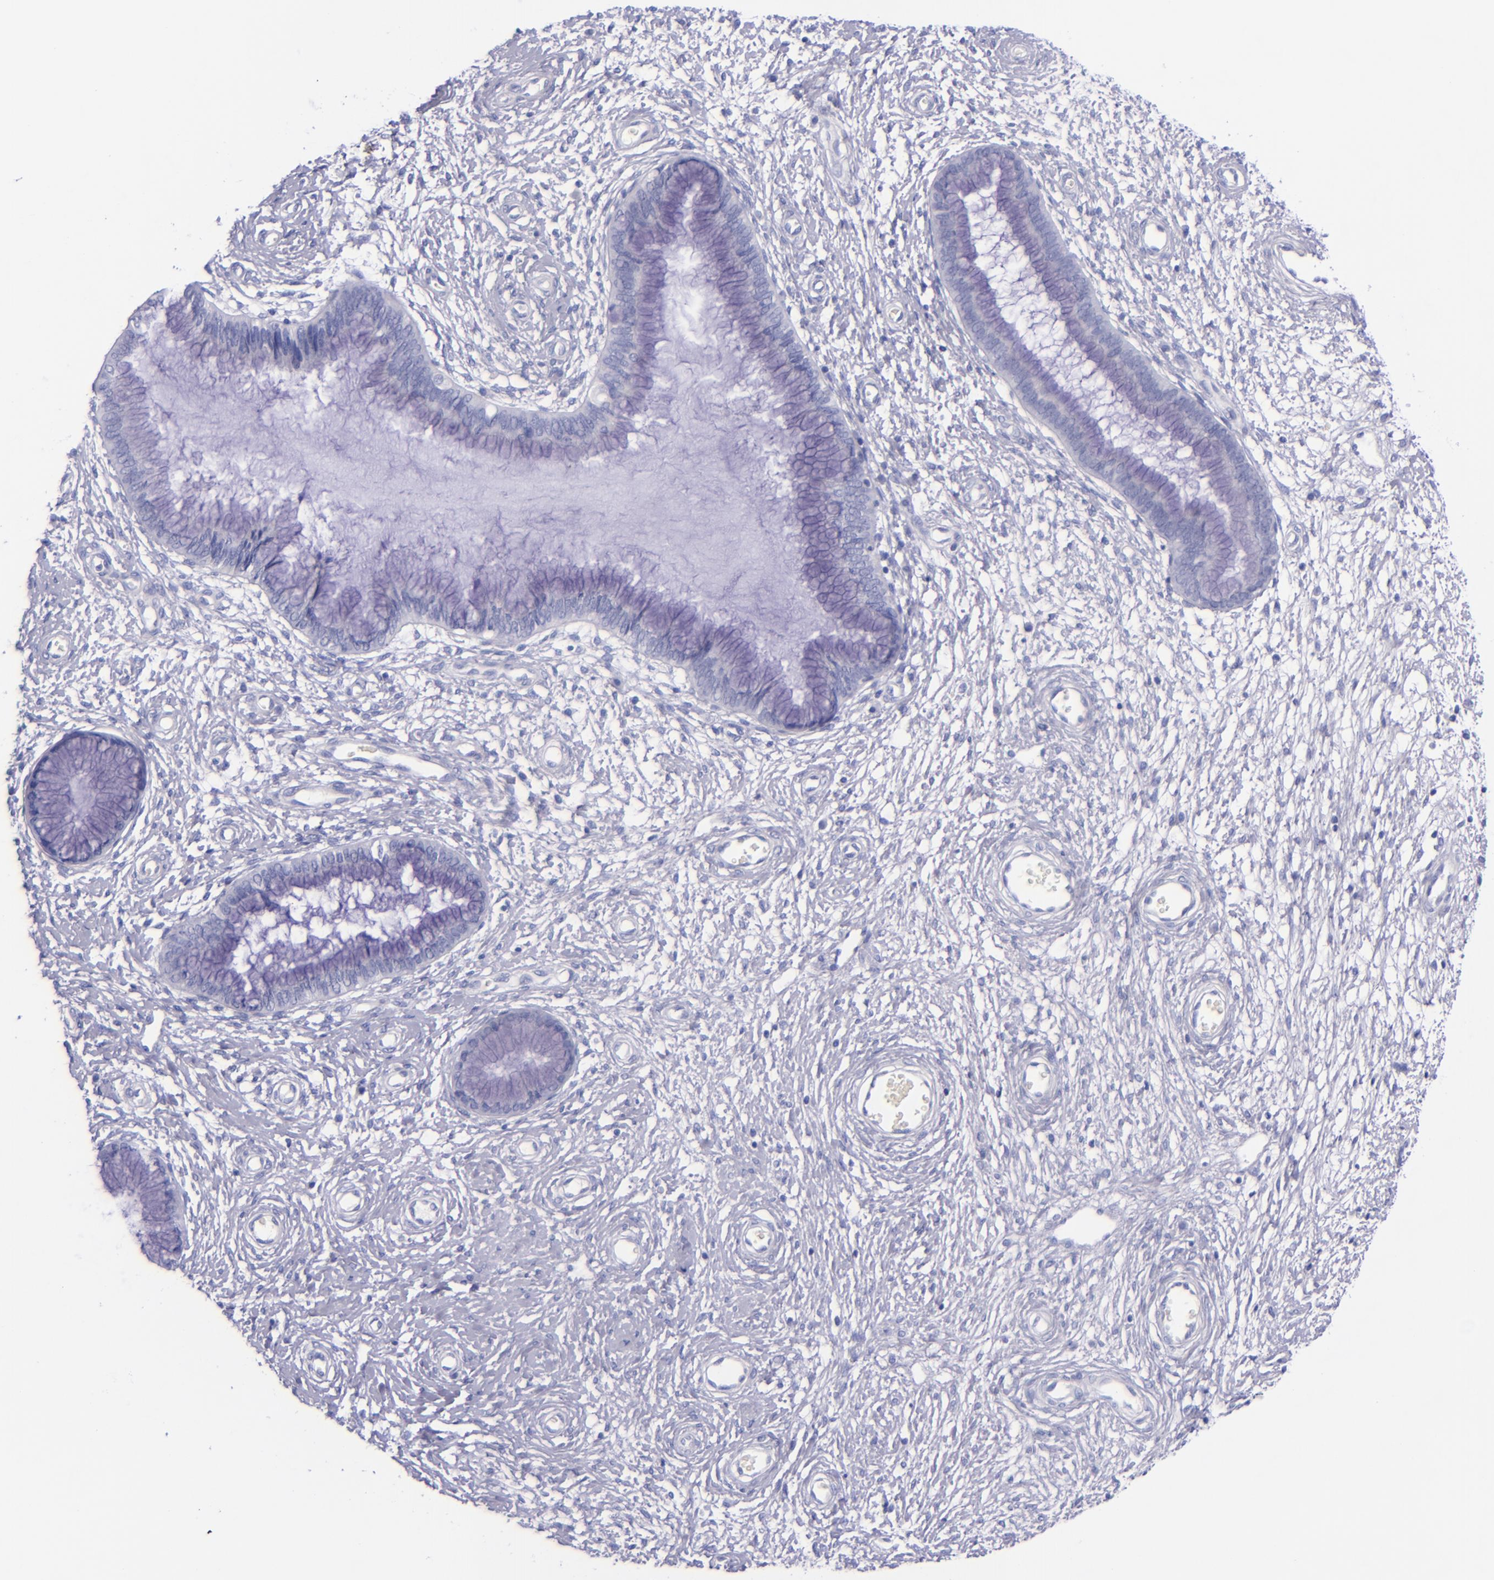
{"staining": {"intensity": "negative", "quantity": "none", "location": "none"}, "tissue": "cervix", "cell_type": "Glandular cells", "image_type": "normal", "snomed": [{"axis": "morphology", "description": "Normal tissue, NOS"}, {"axis": "topography", "description": "Cervix"}], "caption": "This is a photomicrograph of immunohistochemistry (IHC) staining of unremarkable cervix, which shows no expression in glandular cells.", "gene": "LAG3", "patient": {"sex": "female", "age": 55}}